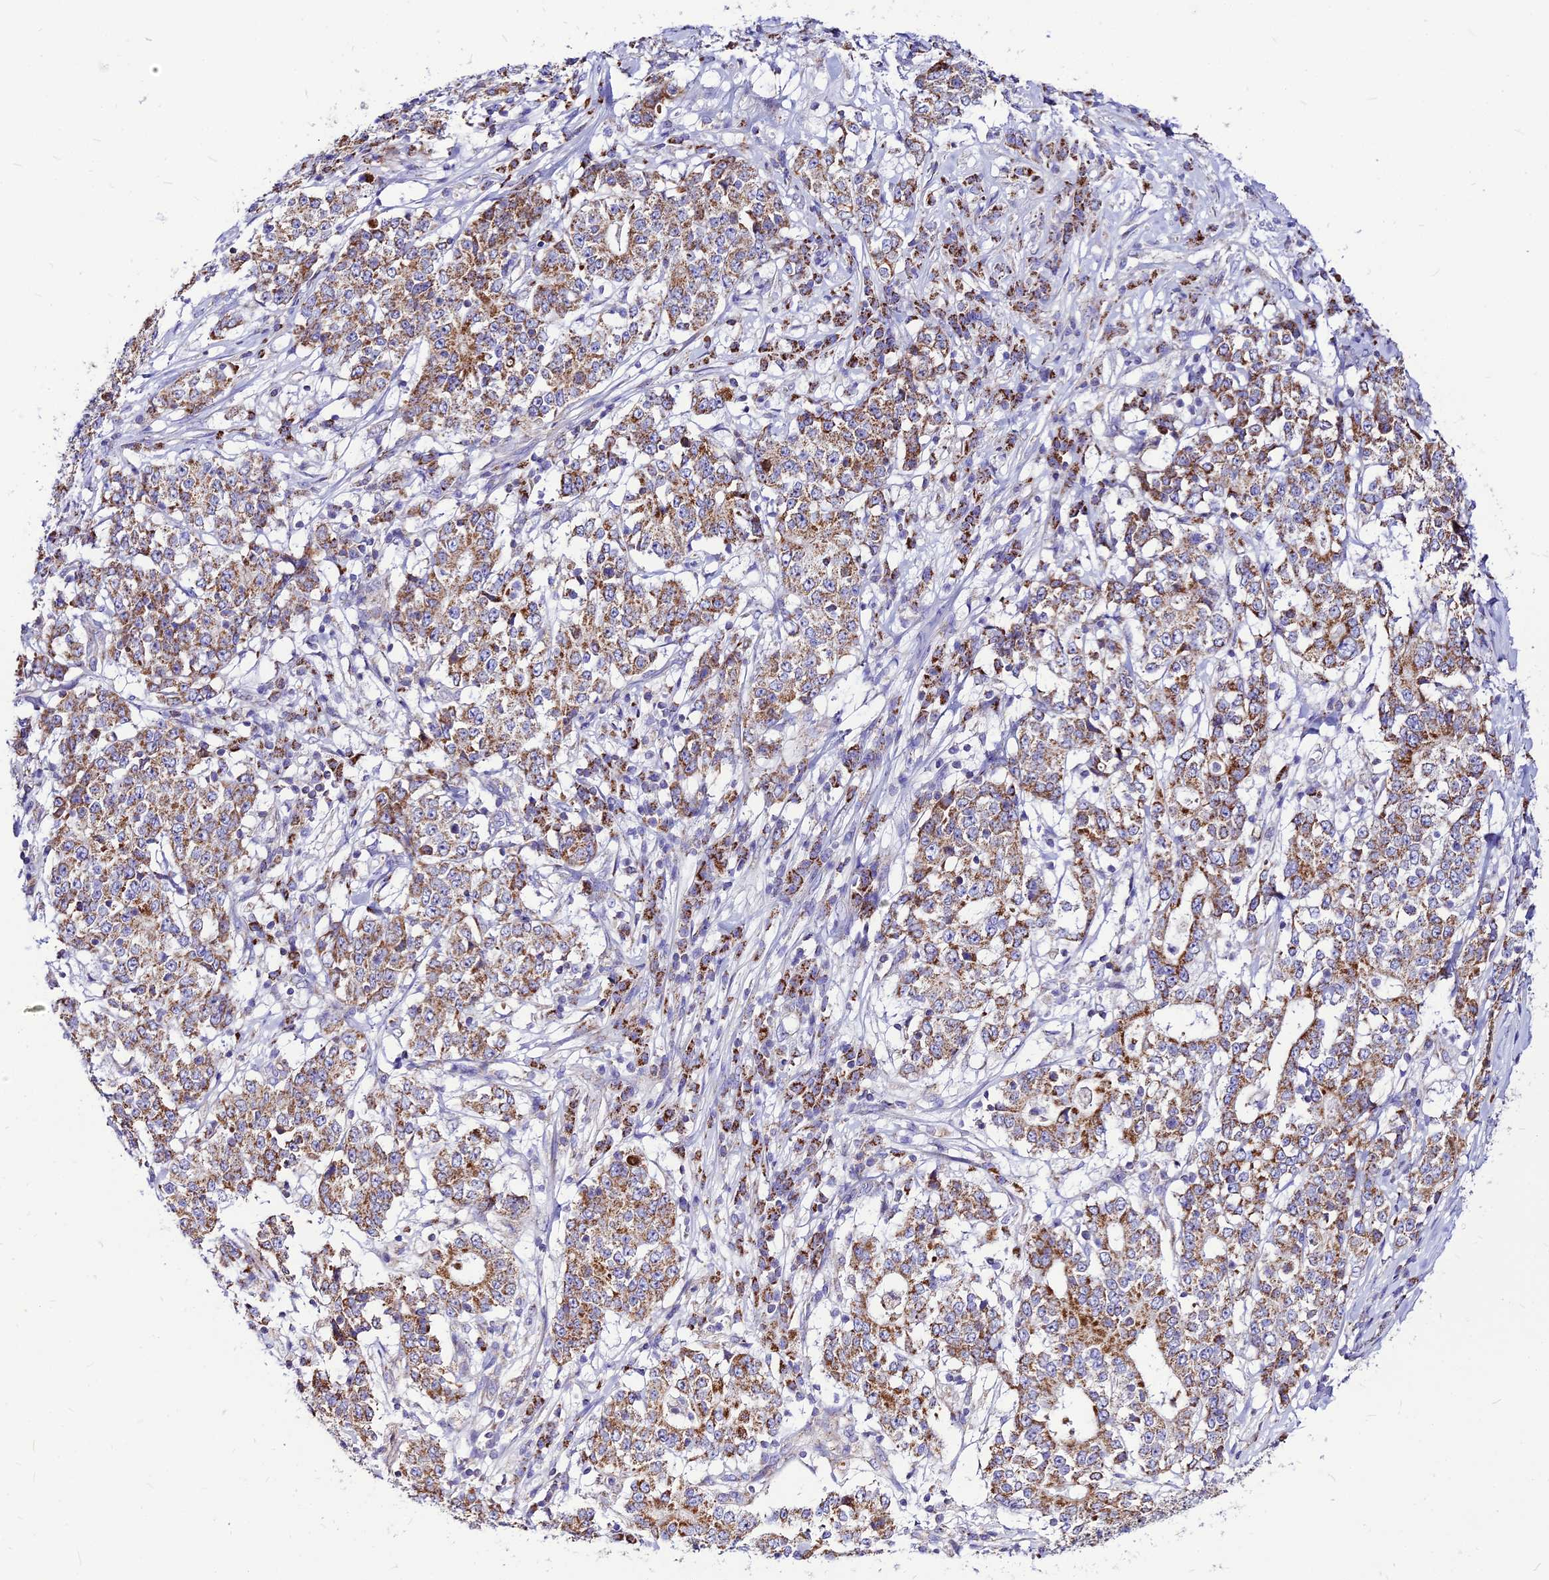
{"staining": {"intensity": "moderate", "quantity": ">75%", "location": "cytoplasmic/membranous"}, "tissue": "stomach cancer", "cell_type": "Tumor cells", "image_type": "cancer", "snomed": [{"axis": "morphology", "description": "Adenocarcinoma, NOS"}, {"axis": "topography", "description": "Stomach"}], "caption": "The micrograph exhibits staining of adenocarcinoma (stomach), revealing moderate cytoplasmic/membranous protein staining (brown color) within tumor cells. The protein is shown in brown color, while the nuclei are stained blue.", "gene": "ECI1", "patient": {"sex": "male", "age": 59}}